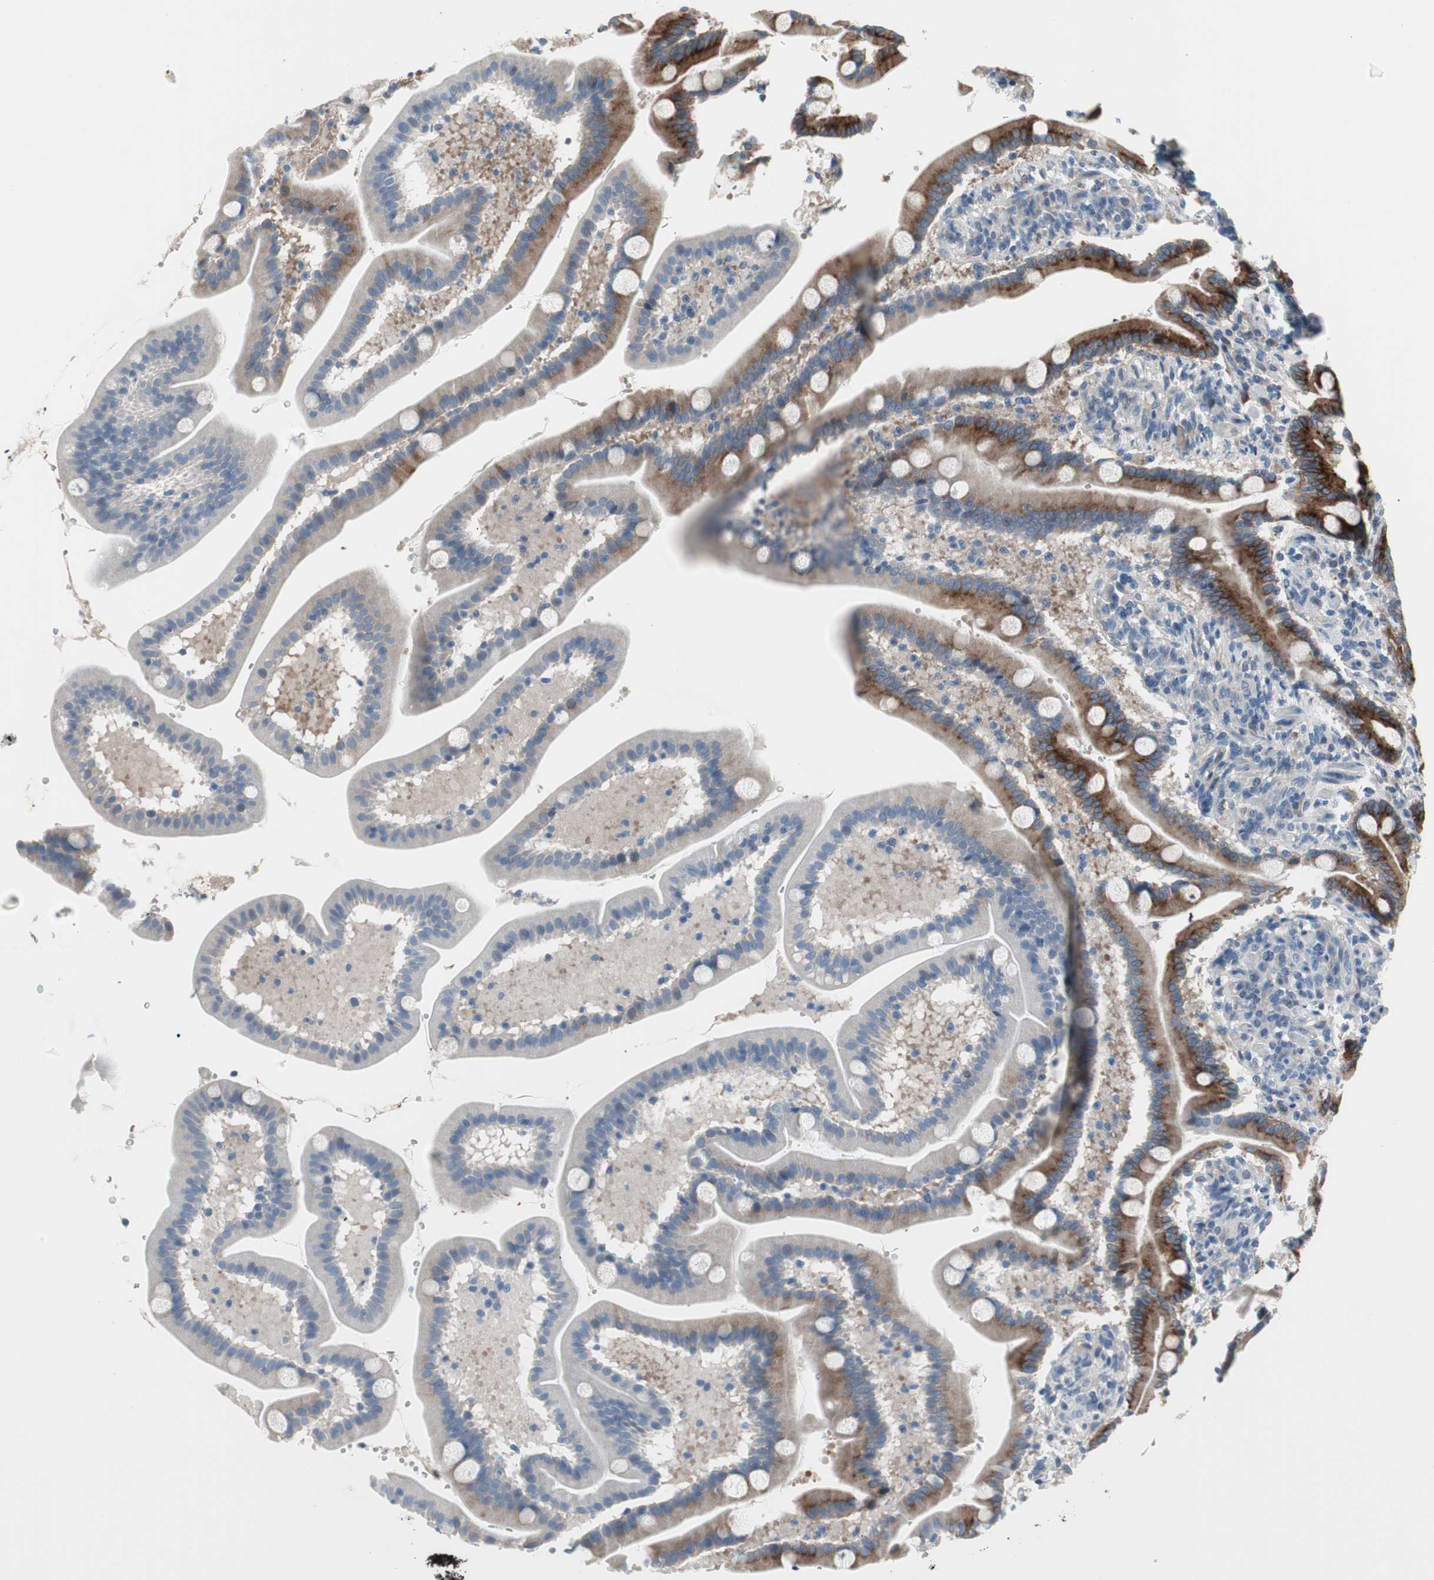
{"staining": {"intensity": "strong", "quantity": "25%-75%", "location": "cytoplasmic/membranous"}, "tissue": "duodenum", "cell_type": "Glandular cells", "image_type": "normal", "snomed": [{"axis": "morphology", "description": "Normal tissue, NOS"}, {"axis": "topography", "description": "Duodenum"}], "caption": "Protein expression by immunohistochemistry (IHC) exhibits strong cytoplasmic/membranous staining in about 25%-75% of glandular cells in benign duodenum. (DAB (3,3'-diaminobenzidine) IHC with brightfield microscopy, high magnification).", "gene": "PIGR", "patient": {"sex": "male", "age": 54}}